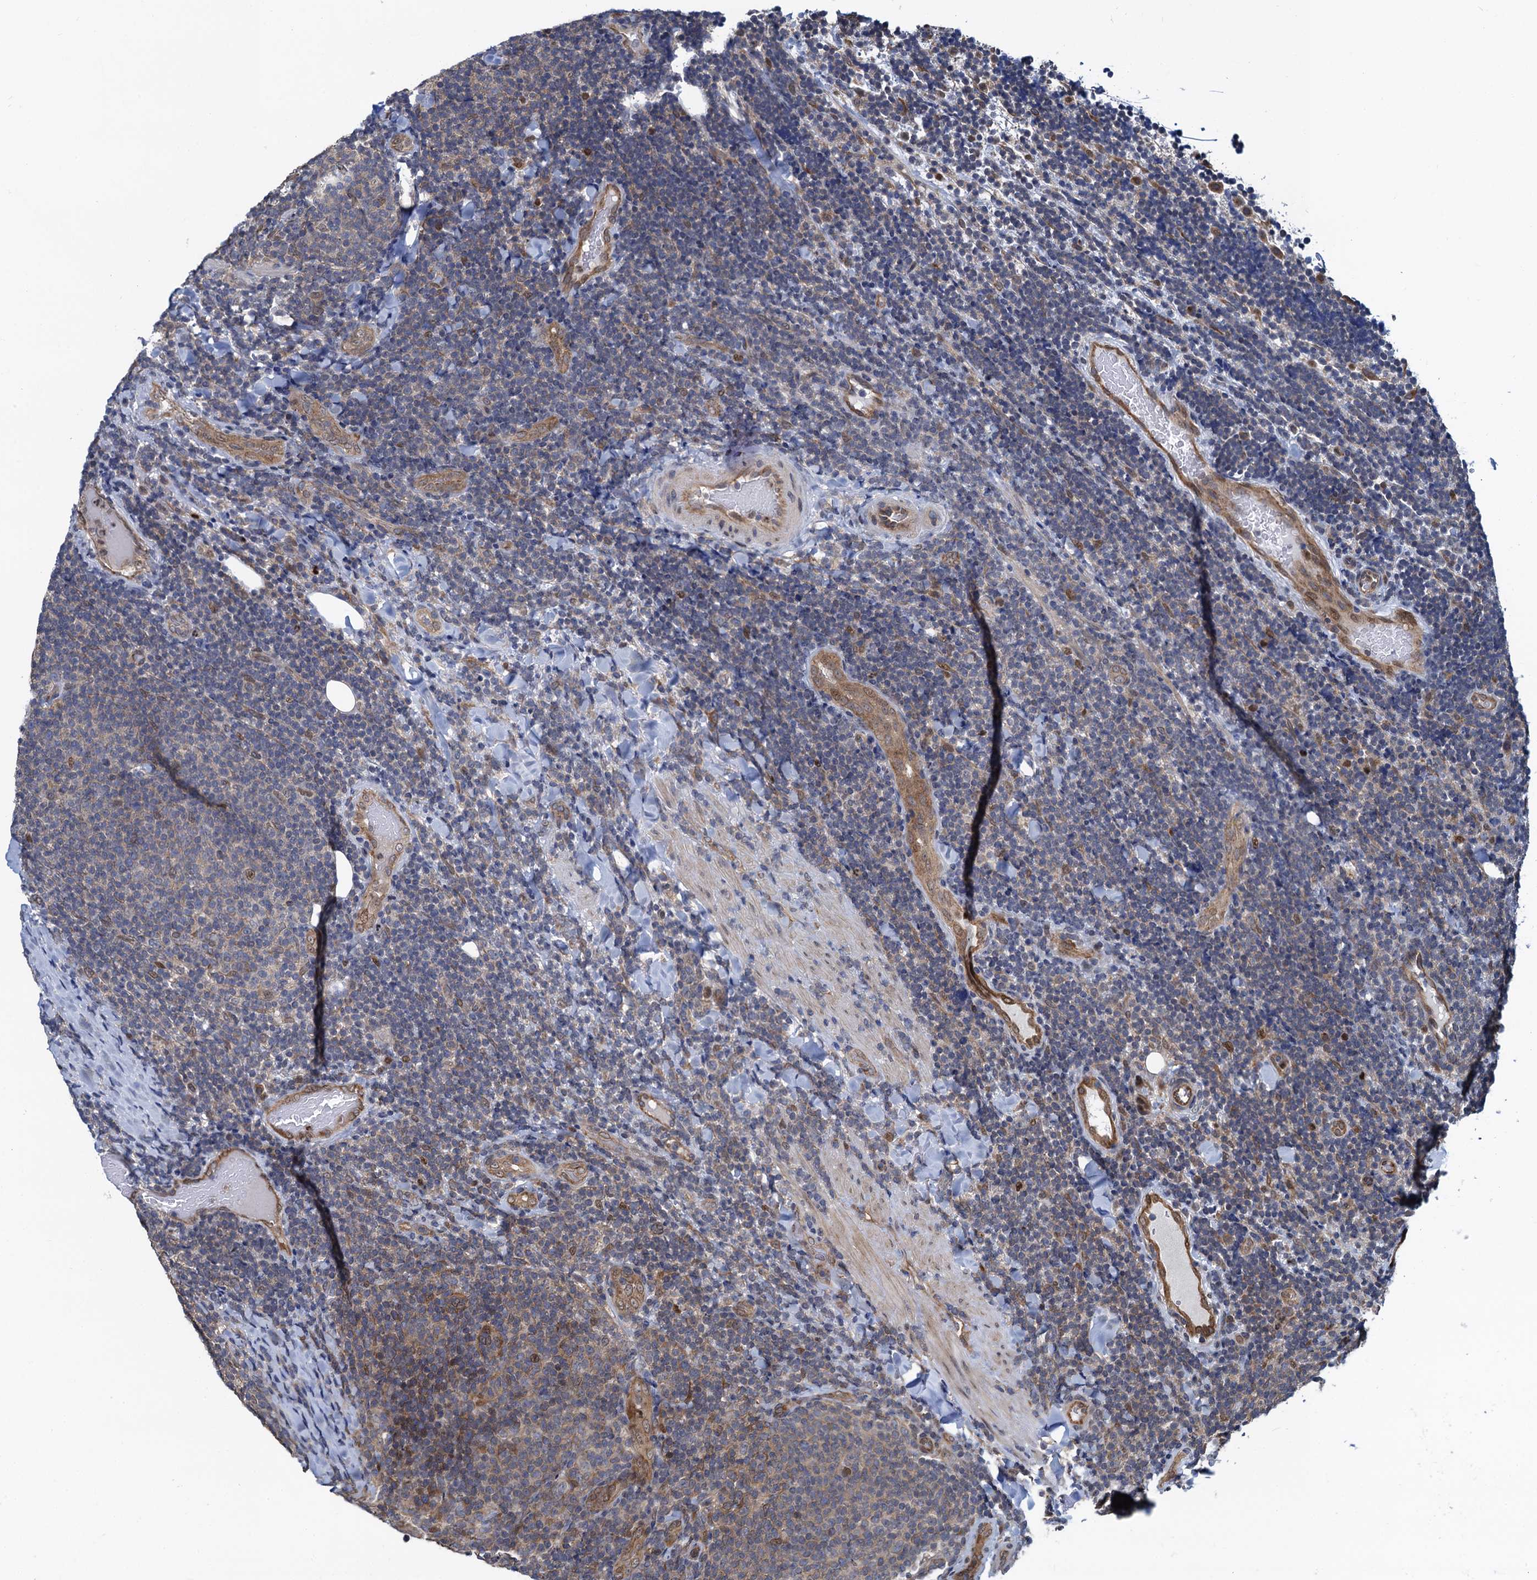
{"staining": {"intensity": "negative", "quantity": "none", "location": "none"}, "tissue": "lymphoma", "cell_type": "Tumor cells", "image_type": "cancer", "snomed": [{"axis": "morphology", "description": "Malignant lymphoma, non-Hodgkin's type, Low grade"}, {"axis": "topography", "description": "Lymph node"}], "caption": "The micrograph displays no staining of tumor cells in malignant lymphoma, non-Hodgkin's type (low-grade).", "gene": "RNF125", "patient": {"sex": "male", "age": 66}}